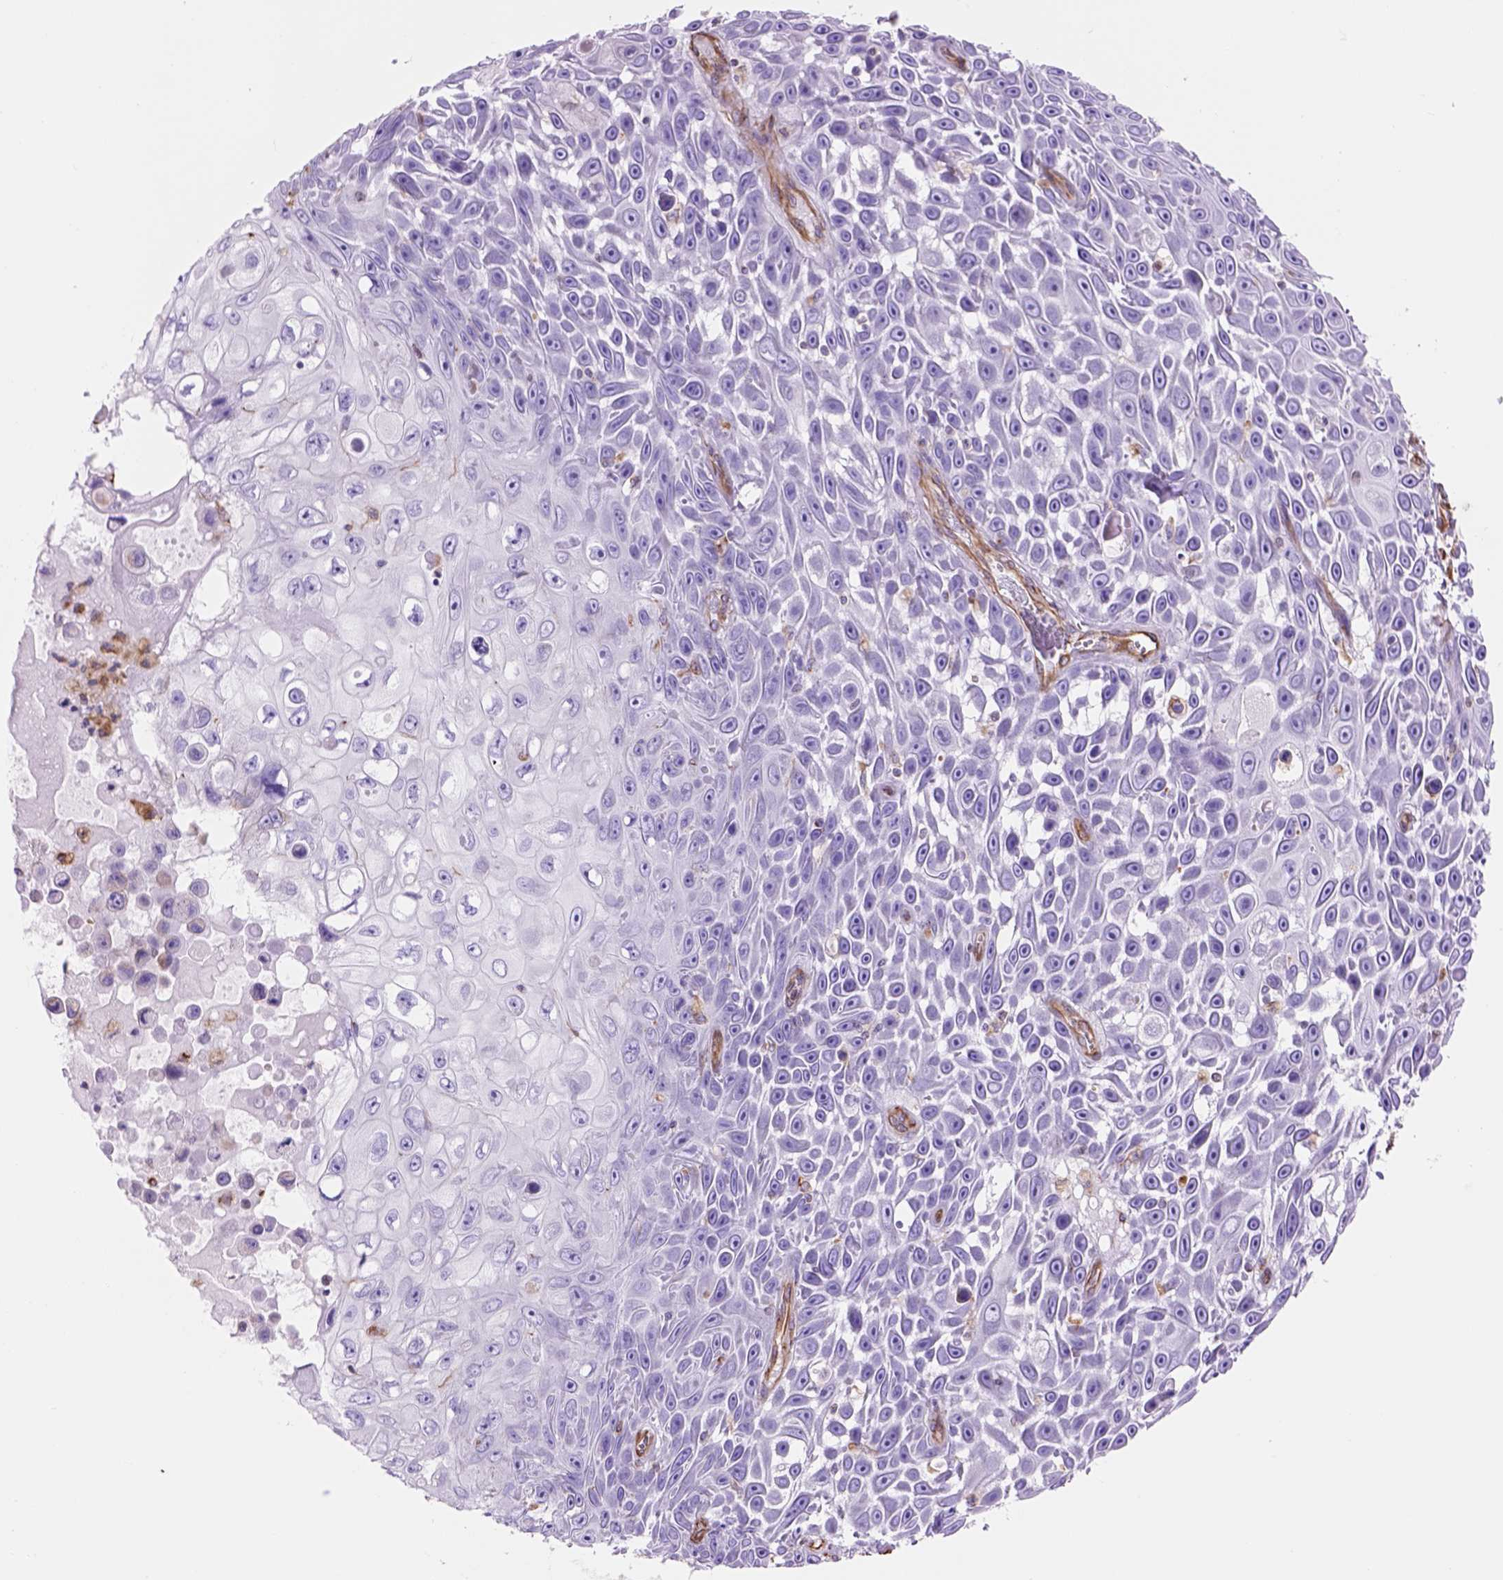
{"staining": {"intensity": "negative", "quantity": "none", "location": "none"}, "tissue": "skin cancer", "cell_type": "Tumor cells", "image_type": "cancer", "snomed": [{"axis": "morphology", "description": "Squamous cell carcinoma, NOS"}, {"axis": "topography", "description": "Skin"}], "caption": "Immunohistochemical staining of skin cancer (squamous cell carcinoma) shows no significant staining in tumor cells.", "gene": "ZZZ3", "patient": {"sex": "male", "age": 82}}